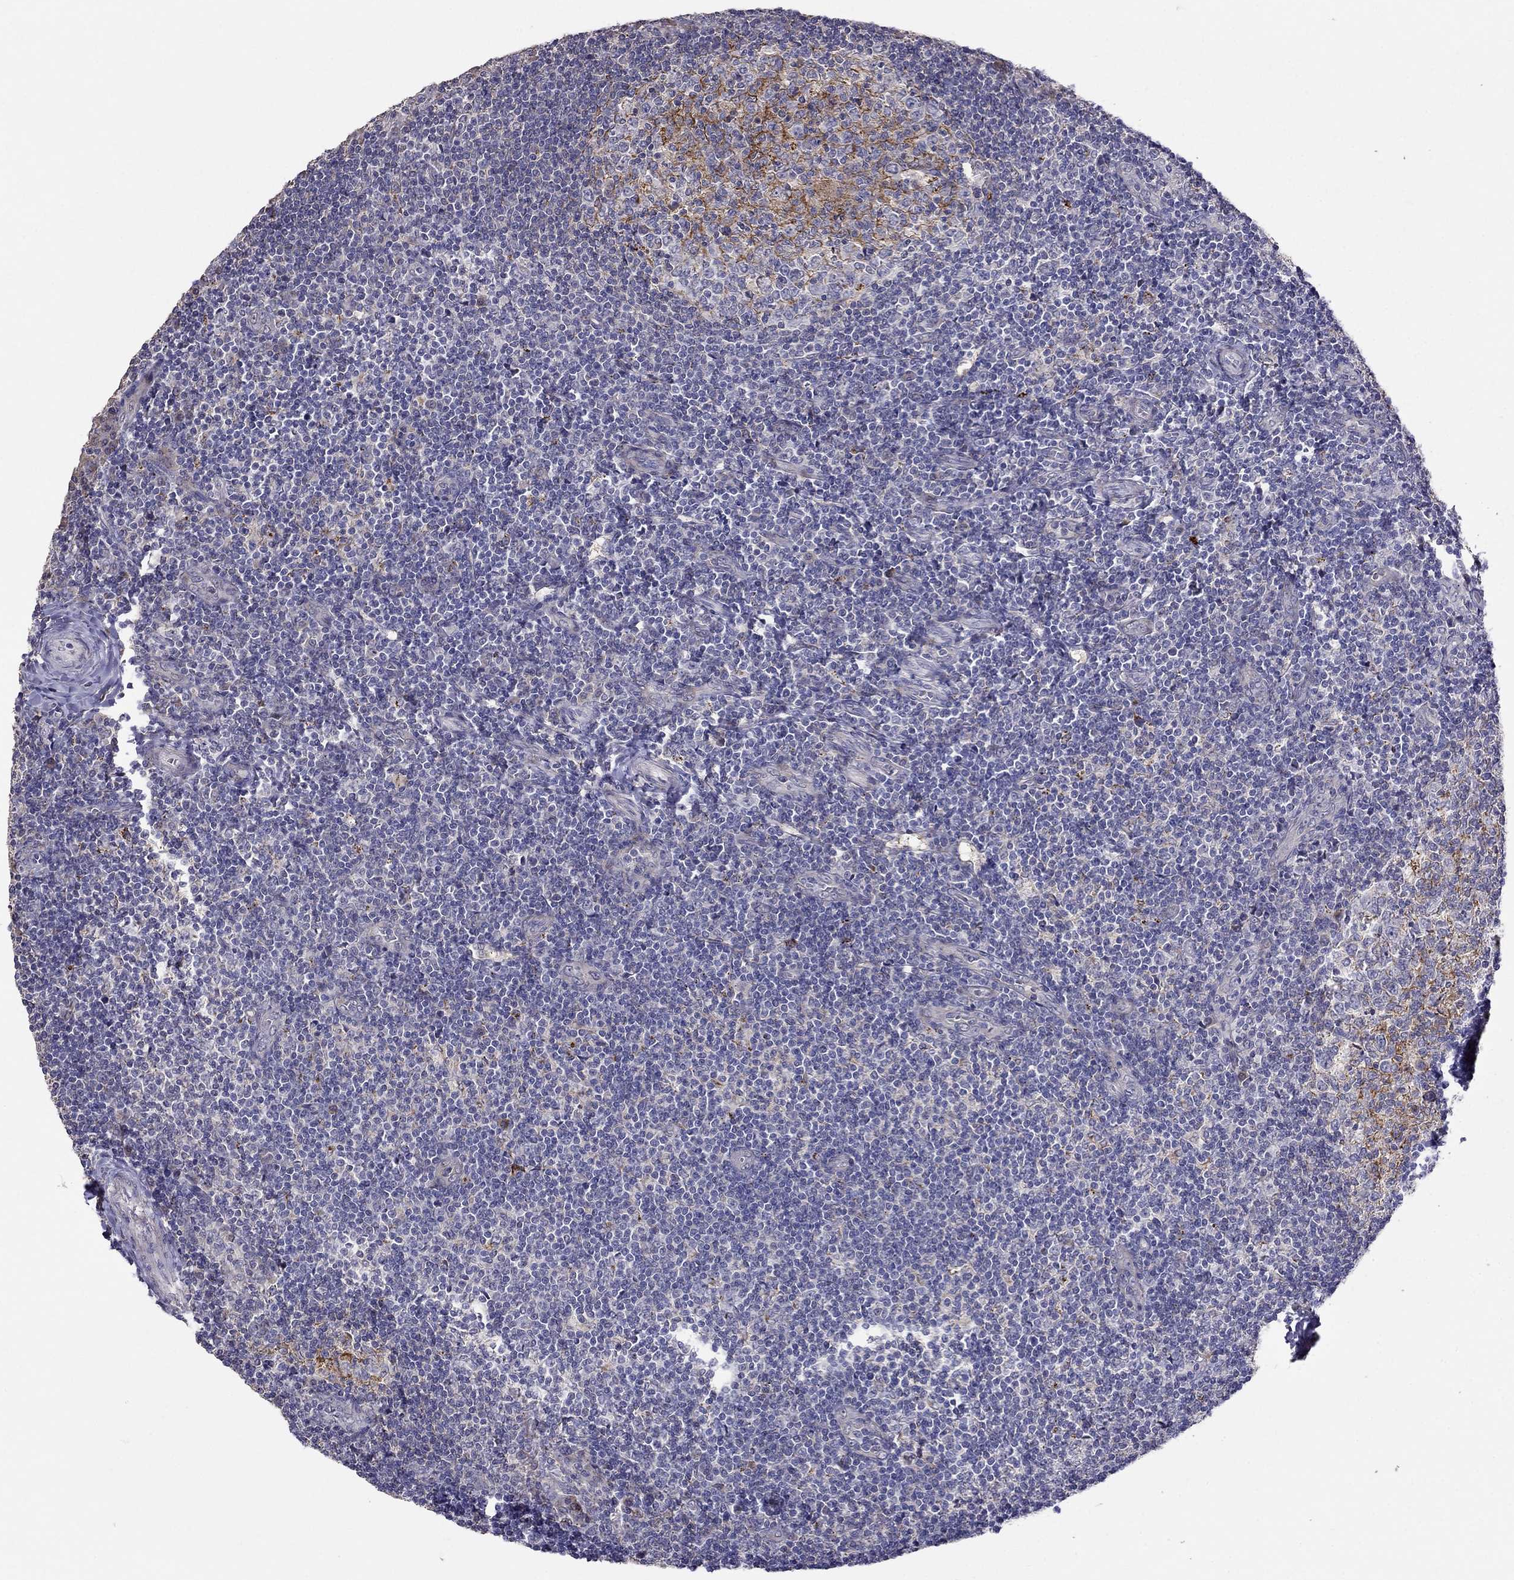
{"staining": {"intensity": "moderate", "quantity": "<25%", "location": "cytoplasmic/membranous"}, "tissue": "tonsil", "cell_type": "Germinal center cells", "image_type": "normal", "snomed": [{"axis": "morphology", "description": "Normal tissue, NOS"}, {"axis": "topography", "description": "Tonsil"}], "caption": "Approximately <25% of germinal center cells in normal human tonsil show moderate cytoplasmic/membranous protein positivity as visualized by brown immunohistochemical staining.", "gene": "MAGEB4", "patient": {"sex": "female", "age": 13}}